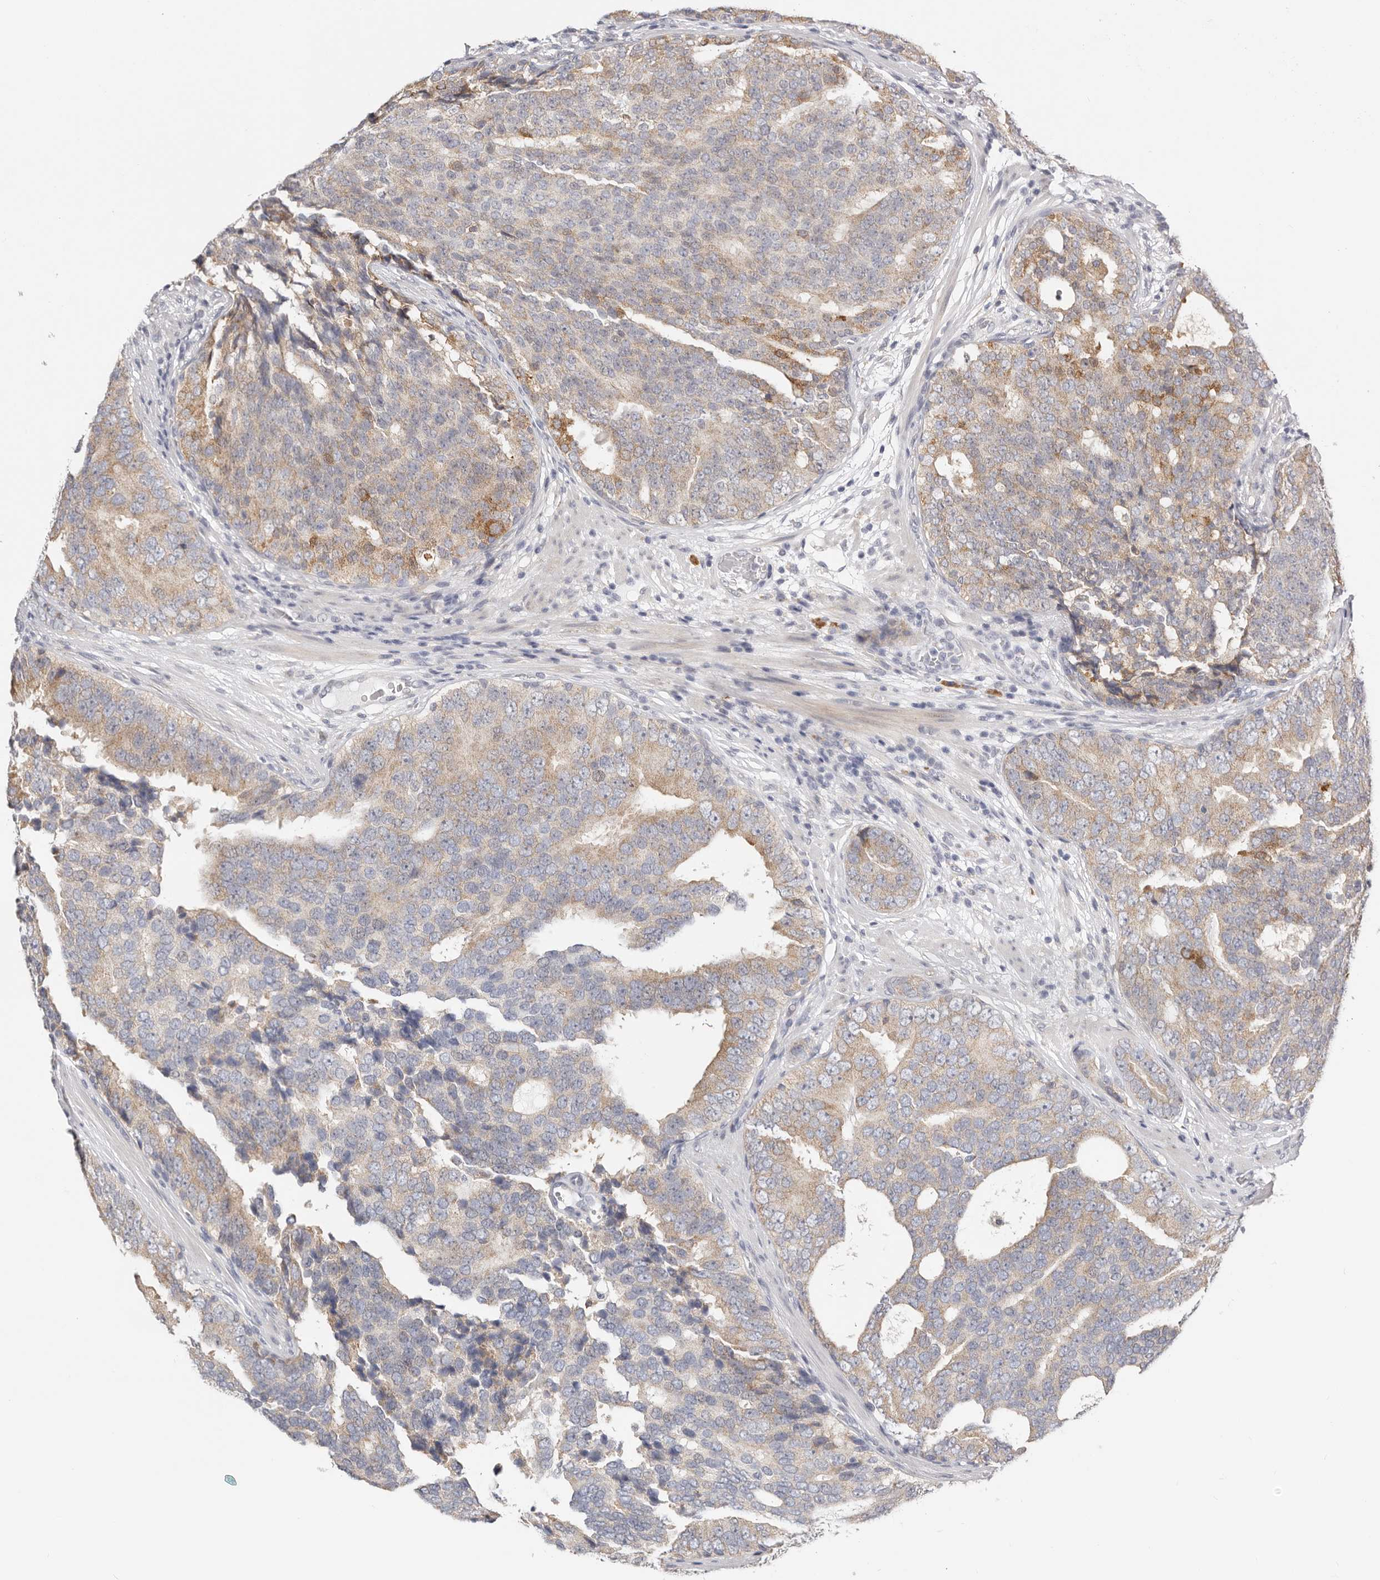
{"staining": {"intensity": "moderate", "quantity": "<25%", "location": "cytoplasmic/membranous"}, "tissue": "prostate cancer", "cell_type": "Tumor cells", "image_type": "cancer", "snomed": [{"axis": "morphology", "description": "Adenocarcinoma, High grade"}, {"axis": "topography", "description": "Prostate"}], "caption": "High-magnification brightfield microscopy of prostate high-grade adenocarcinoma stained with DAB (3,3'-diaminobenzidine) (brown) and counterstained with hematoxylin (blue). tumor cells exhibit moderate cytoplasmic/membranous positivity is identified in approximately<25% of cells. The protein of interest is stained brown, and the nuclei are stained in blue (DAB (3,3'-diaminobenzidine) IHC with brightfield microscopy, high magnification).", "gene": "IL32", "patient": {"sex": "male", "age": 56}}